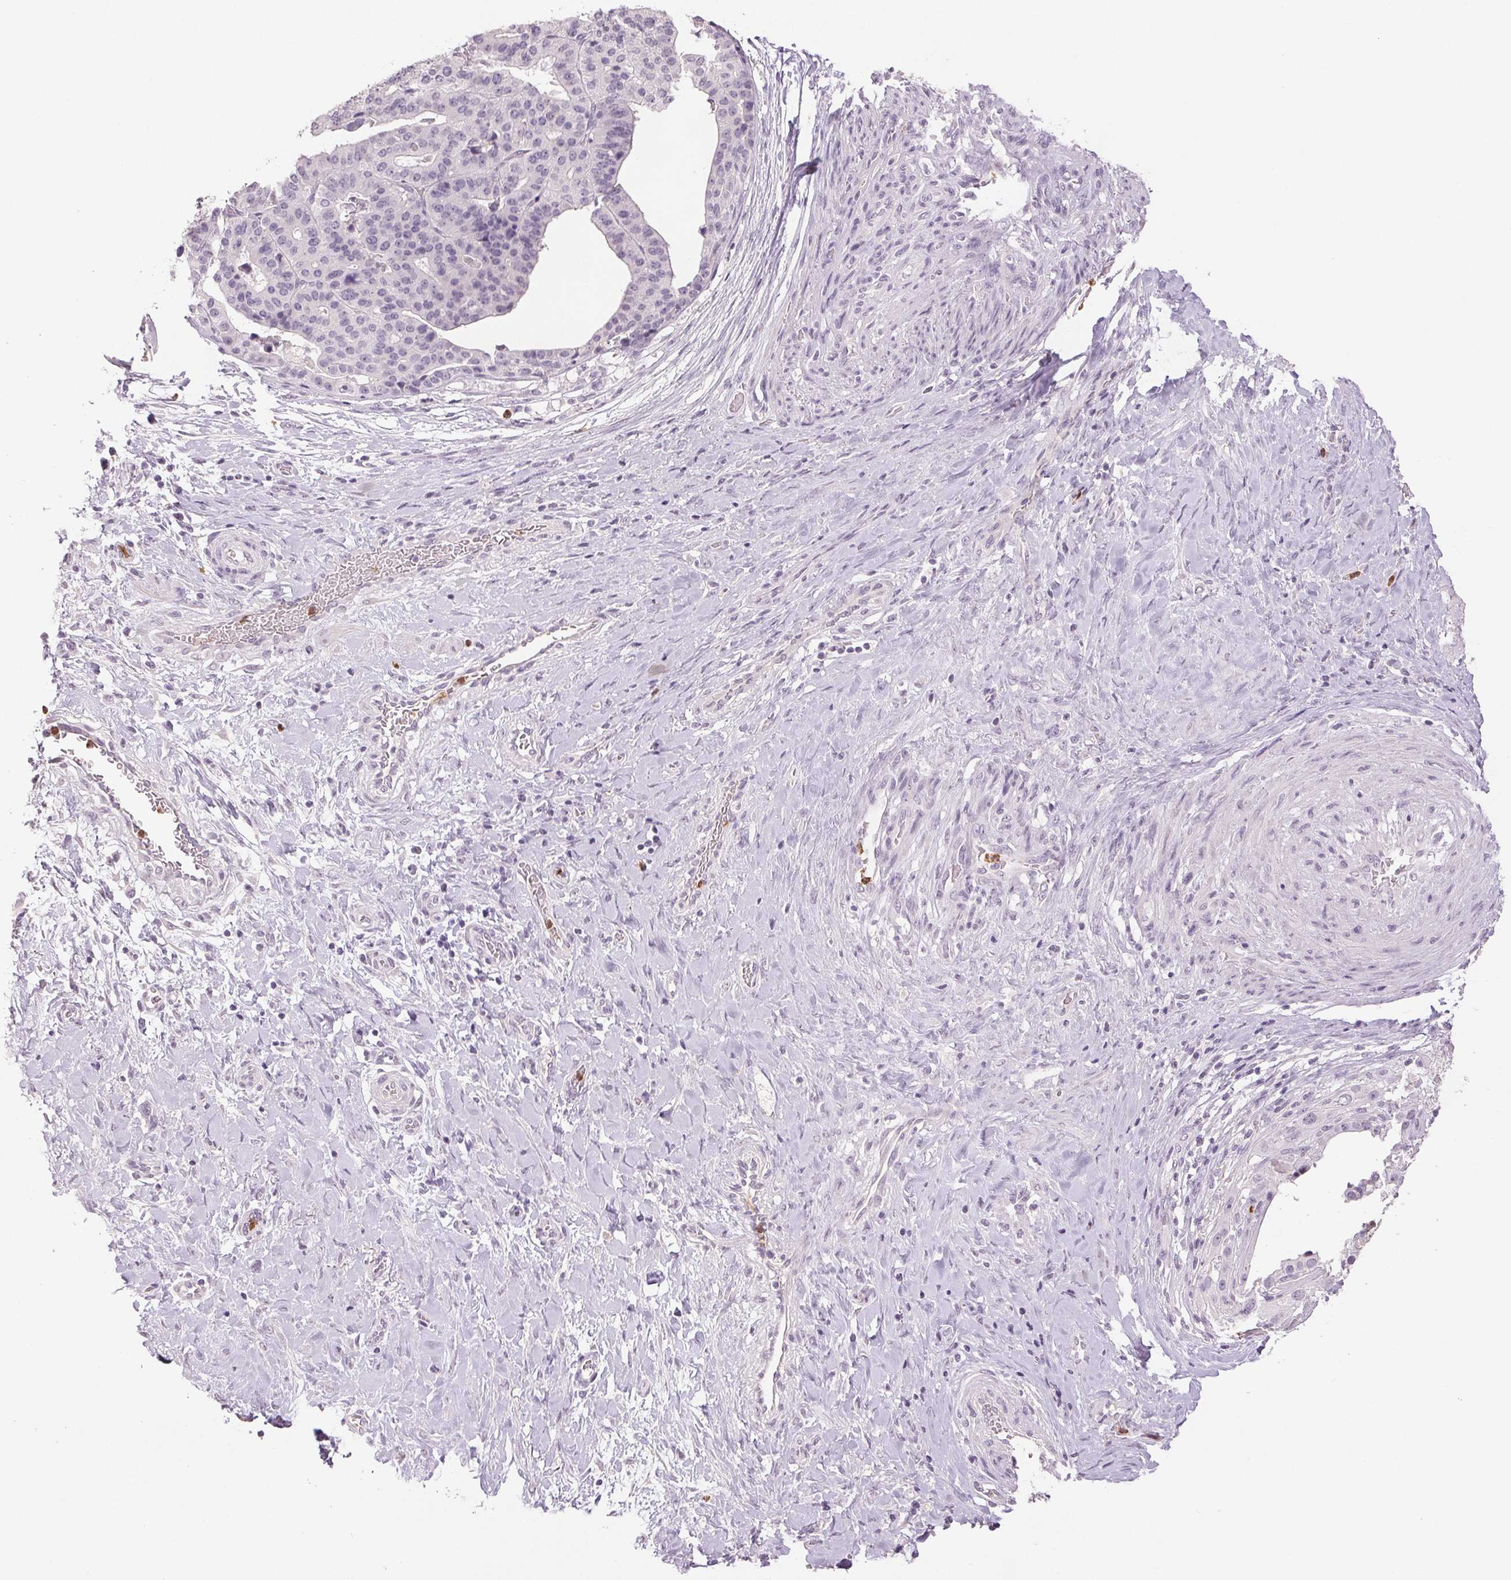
{"staining": {"intensity": "negative", "quantity": "none", "location": "none"}, "tissue": "stomach cancer", "cell_type": "Tumor cells", "image_type": "cancer", "snomed": [{"axis": "morphology", "description": "Adenocarcinoma, NOS"}, {"axis": "topography", "description": "Stomach"}], "caption": "Immunohistochemistry of human stomach cancer (adenocarcinoma) shows no positivity in tumor cells. The staining is performed using DAB (3,3'-diaminobenzidine) brown chromogen with nuclei counter-stained in using hematoxylin.", "gene": "LTF", "patient": {"sex": "male", "age": 48}}